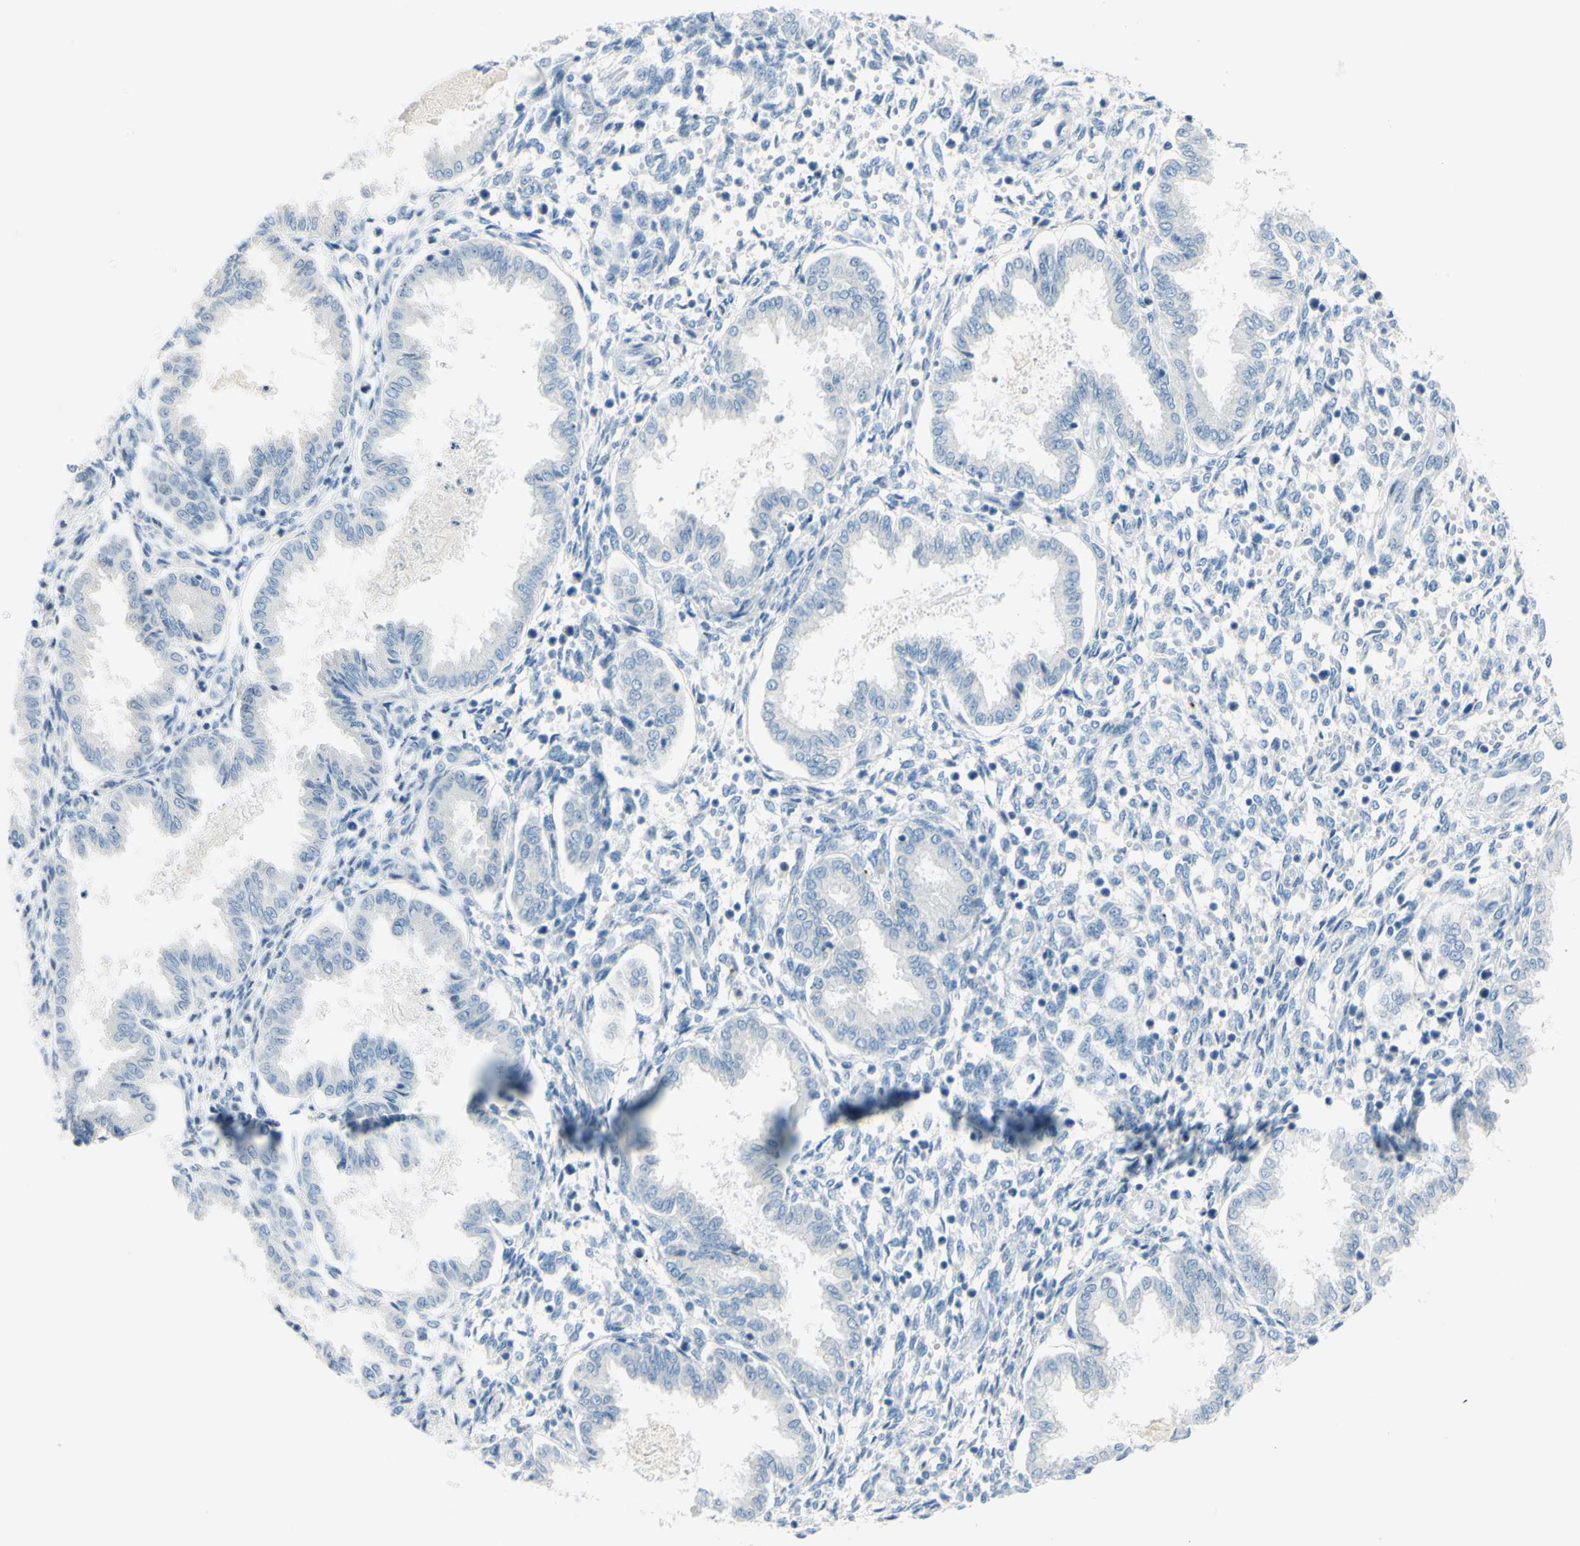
{"staining": {"intensity": "negative", "quantity": "none", "location": "none"}, "tissue": "endometrium", "cell_type": "Cells in endometrial stroma", "image_type": "normal", "snomed": [{"axis": "morphology", "description": "Normal tissue, NOS"}, {"axis": "topography", "description": "Endometrium"}], "caption": "This is a image of IHC staining of normal endometrium, which shows no positivity in cells in endometrial stroma.", "gene": "DCT", "patient": {"sex": "female", "age": 33}}